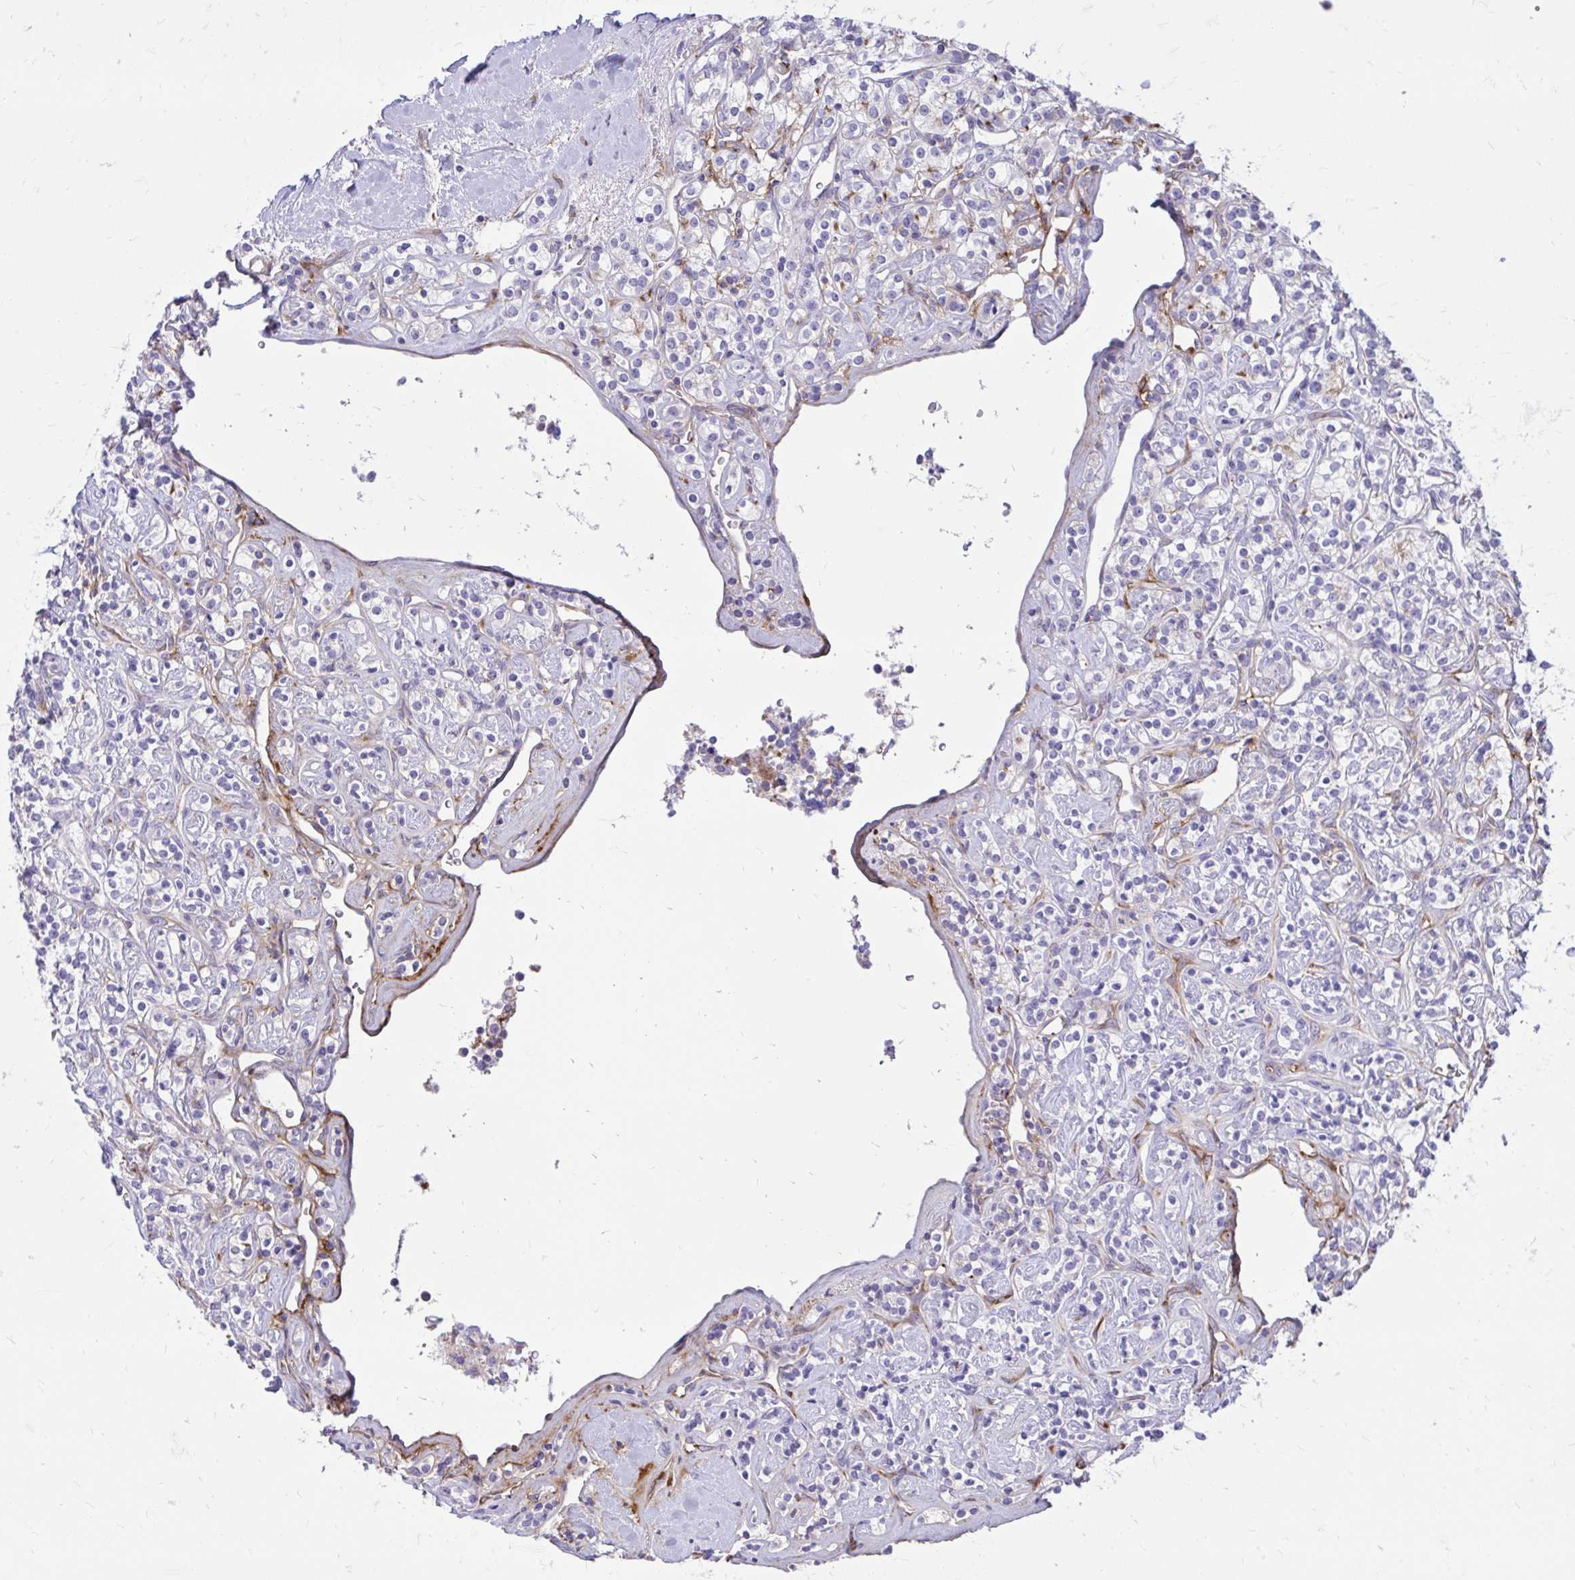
{"staining": {"intensity": "negative", "quantity": "none", "location": "none"}, "tissue": "renal cancer", "cell_type": "Tumor cells", "image_type": "cancer", "snomed": [{"axis": "morphology", "description": "Adenocarcinoma, NOS"}, {"axis": "topography", "description": "Kidney"}], "caption": "A high-resolution micrograph shows IHC staining of adenocarcinoma (renal), which shows no significant staining in tumor cells.", "gene": "TP53I11", "patient": {"sex": "male", "age": 77}}